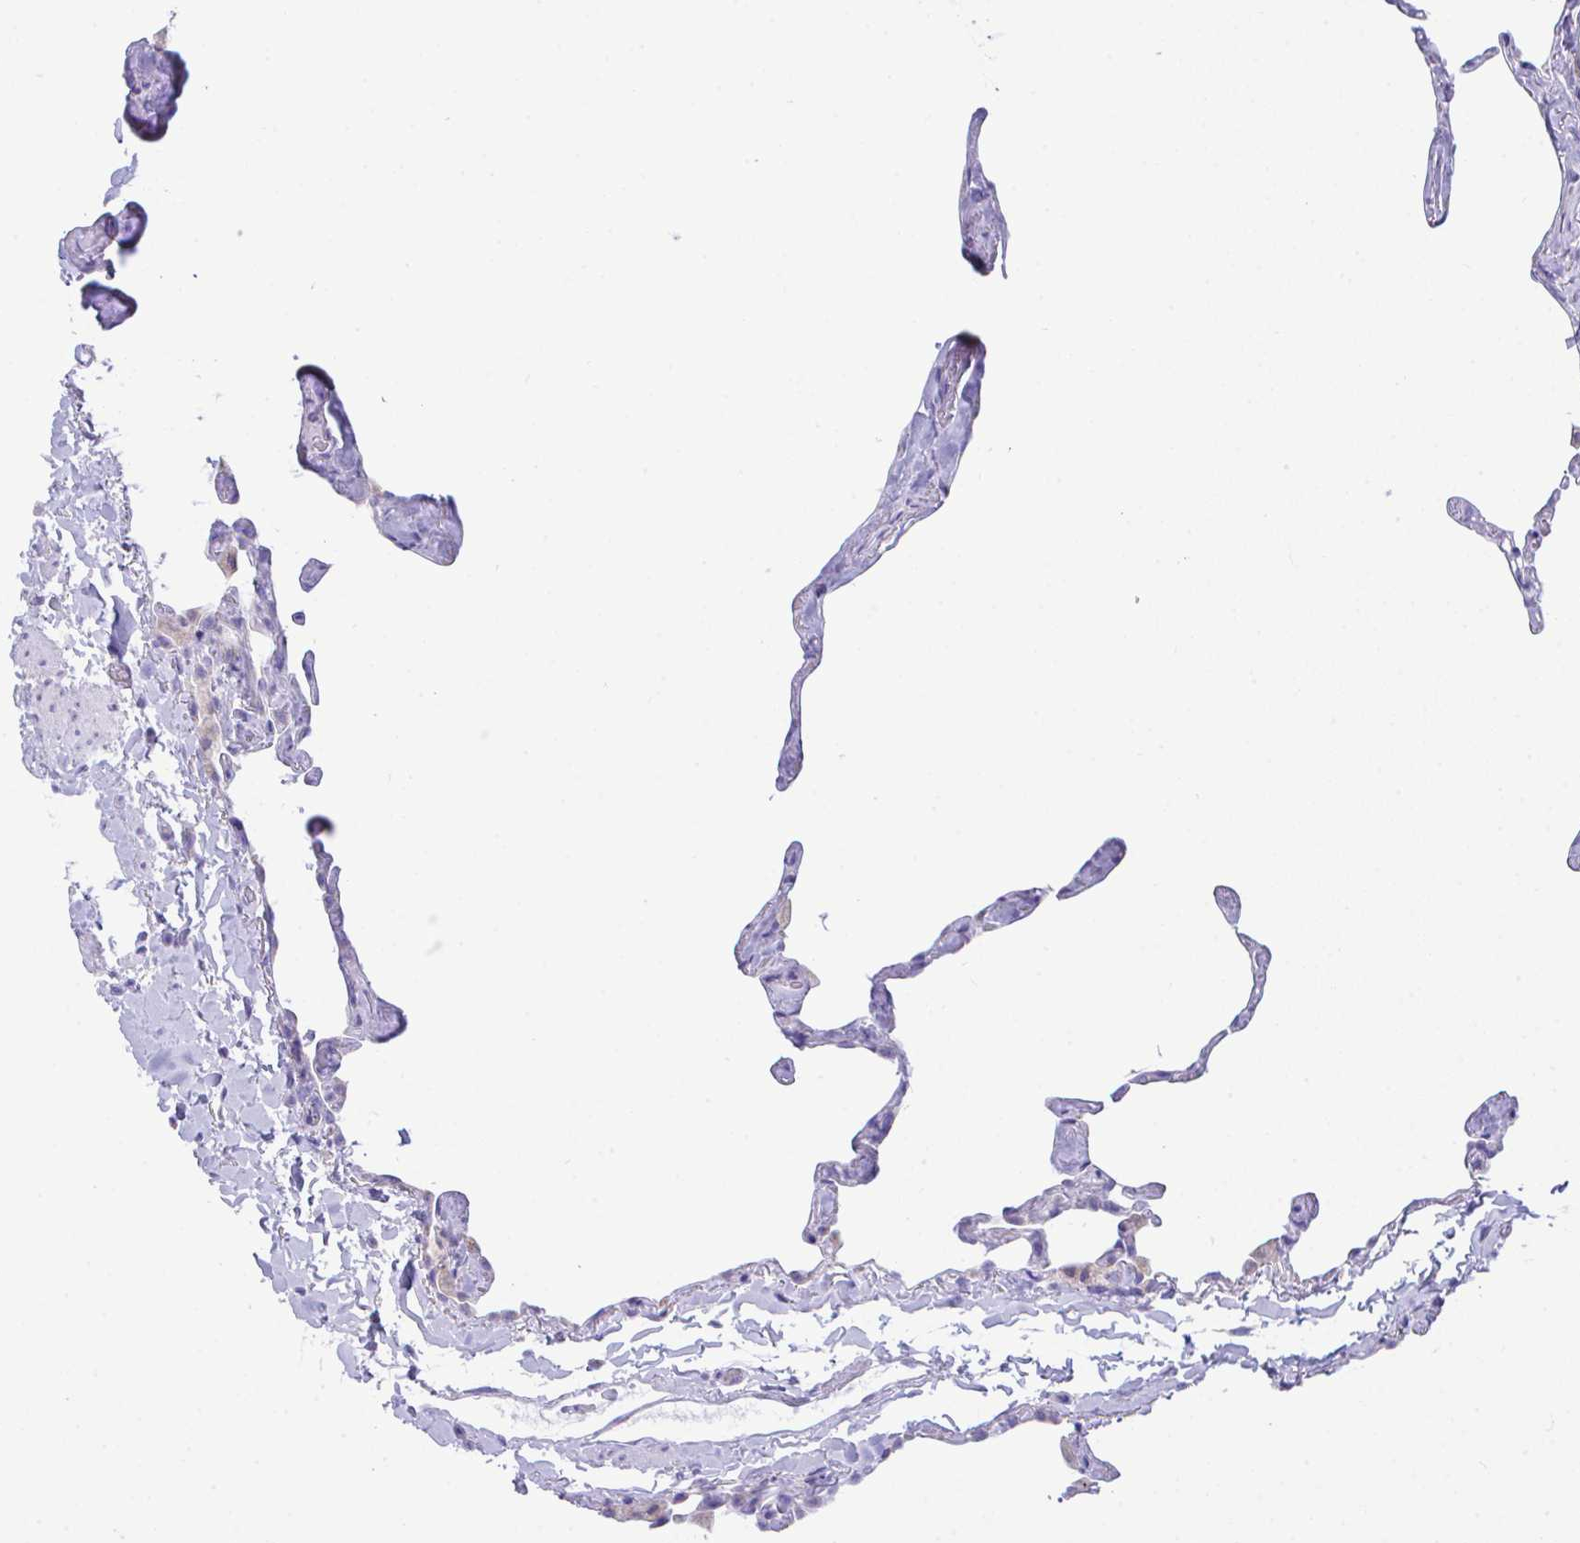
{"staining": {"intensity": "negative", "quantity": "none", "location": "none"}, "tissue": "lung", "cell_type": "Alveolar cells", "image_type": "normal", "snomed": [{"axis": "morphology", "description": "Normal tissue, NOS"}, {"axis": "topography", "description": "Lung"}], "caption": "The histopathology image shows no staining of alveolar cells in benign lung.", "gene": "NLRP8", "patient": {"sex": "male", "age": 65}}